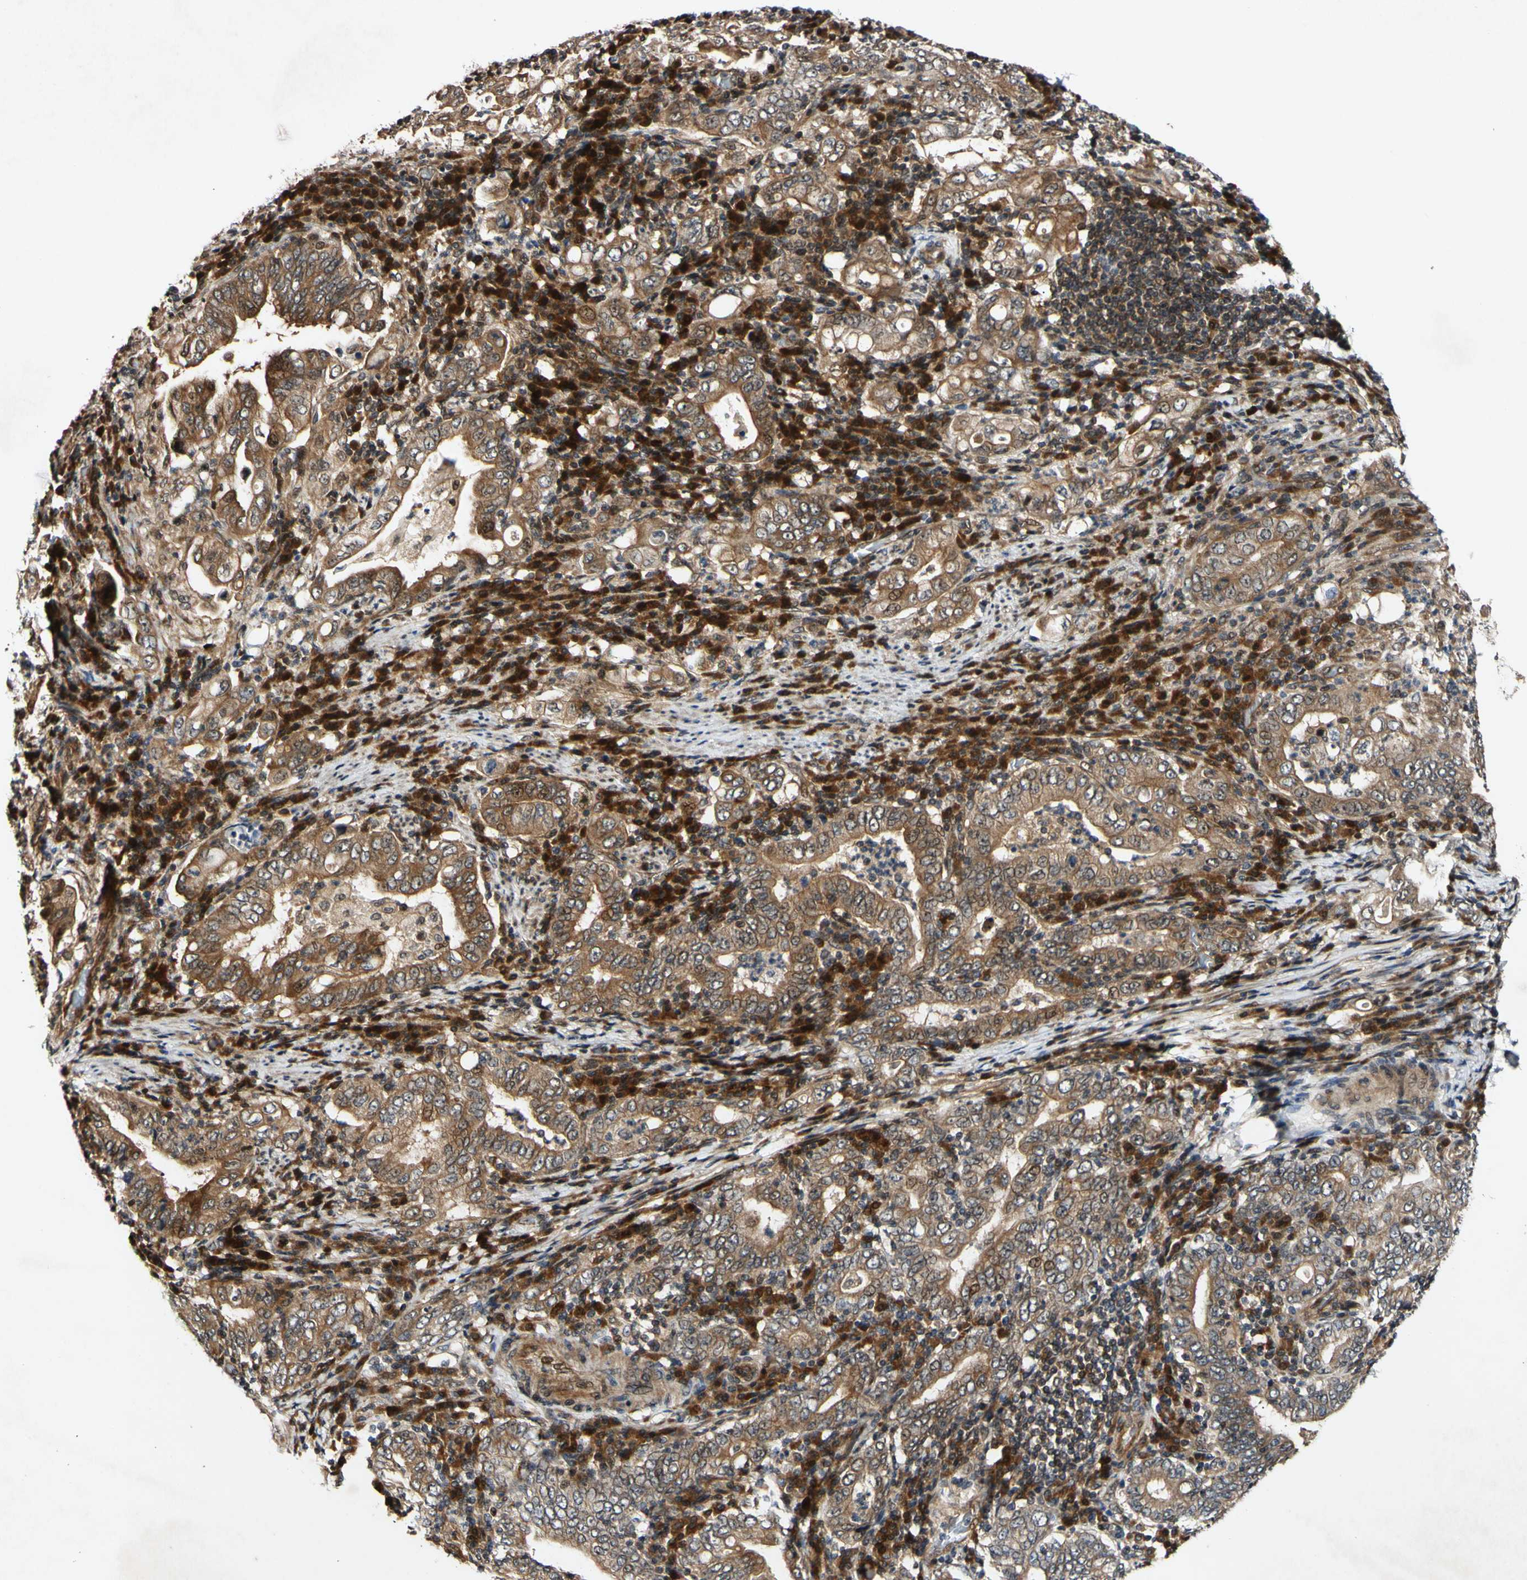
{"staining": {"intensity": "moderate", "quantity": ">75%", "location": "cytoplasmic/membranous"}, "tissue": "stomach cancer", "cell_type": "Tumor cells", "image_type": "cancer", "snomed": [{"axis": "morphology", "description": "Normal tissue, NOS"}, {"axis": "morphology", "description": "Adenocarcinoma, NOS"}, {"axis": "topography", "description": "Esophagus"}, {"axis": "topography", "description": "Stomach, upper"}, {"axis": "topography", "description": "Peripheral nerve tissue"}], "caption": "Protein positivity by immunohistochemistry (IHC) reveals moderate cytoplasmic/membranous expression in approximately >75% of tumor cells in stomach cancer (adenocarcinoma).", "gene": "CSNK1E", "patient": {"sex": "male", "age": 62}}